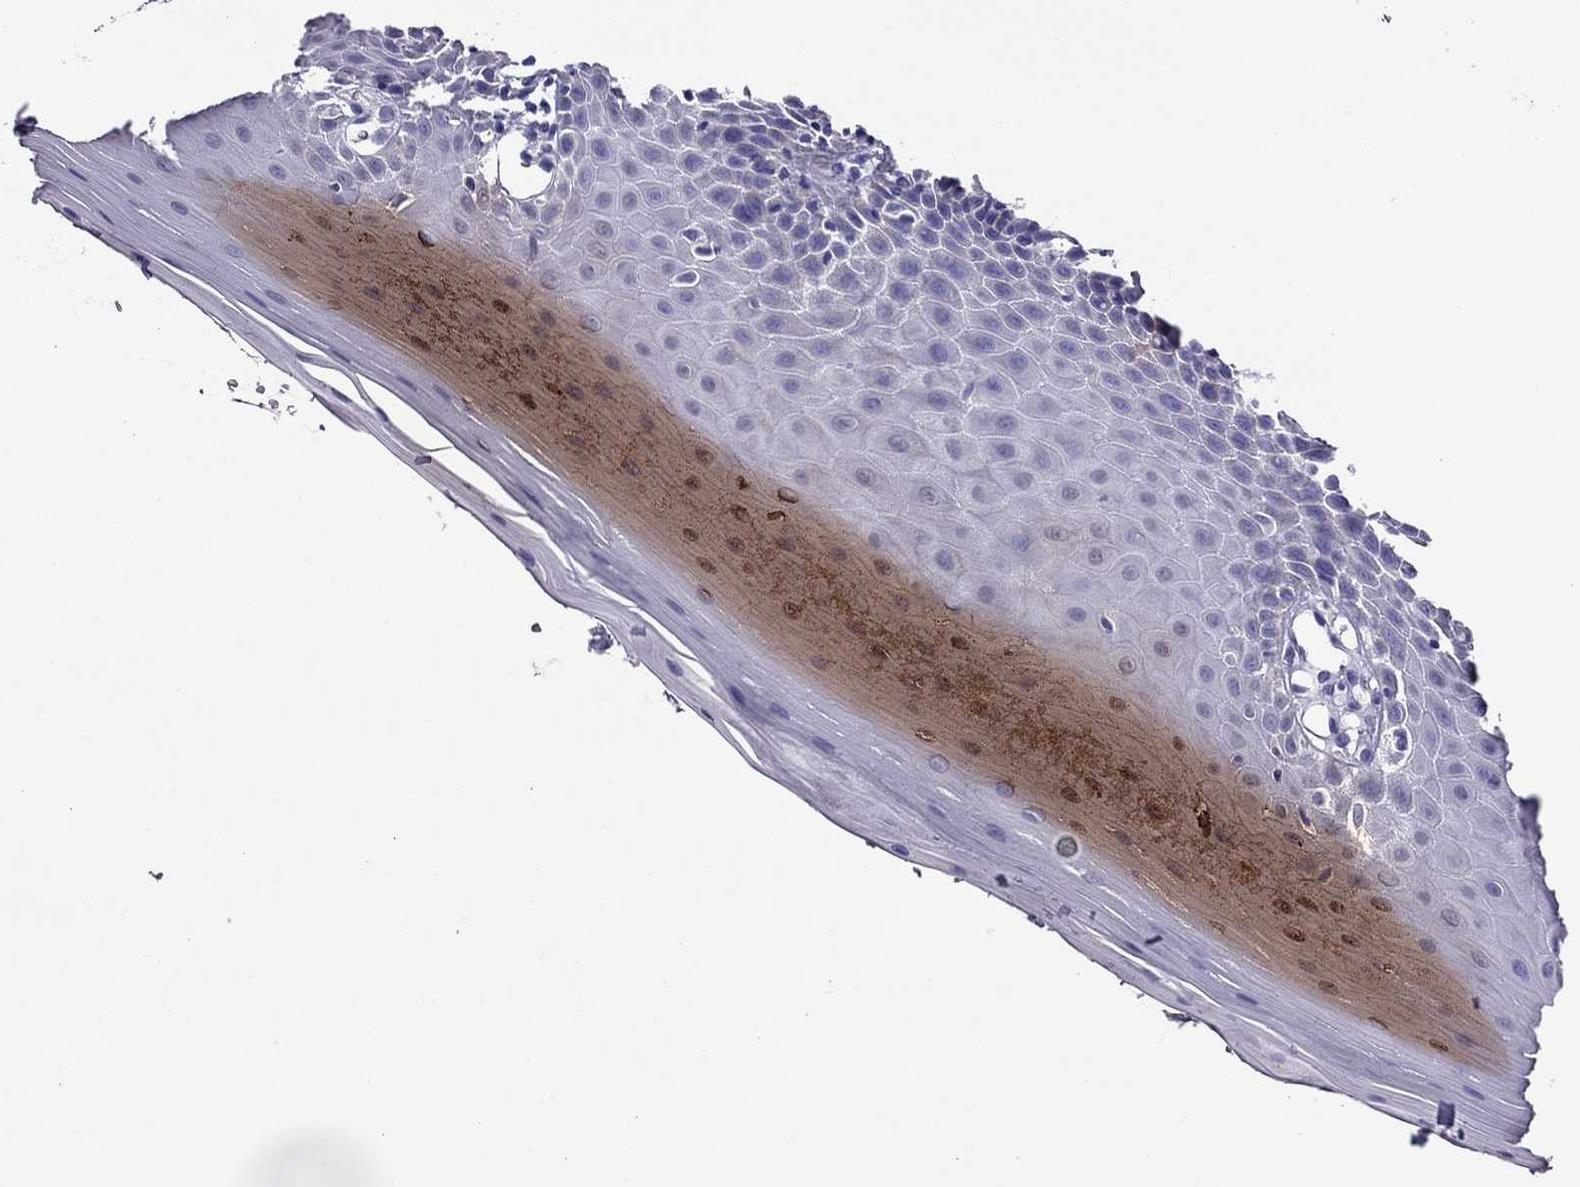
{"staining": {"intensity": "negative", "quantity": "none", "location": "none"}, "tissue": "oral mucosa", "cell_type": "Squamous epithelial cells", "image_type": "normal", "snomed": [{"axis": "morphology", "description": "Normal tissue, NOS"}, {"axis": "topography", "description": "Oral tissue"}], "caption": "Squamous epithelial cells are negative for protein expression in benign human oral mucosa.", "gene": "KIF5A", "patient": {"sex": "male", "age": 81}}